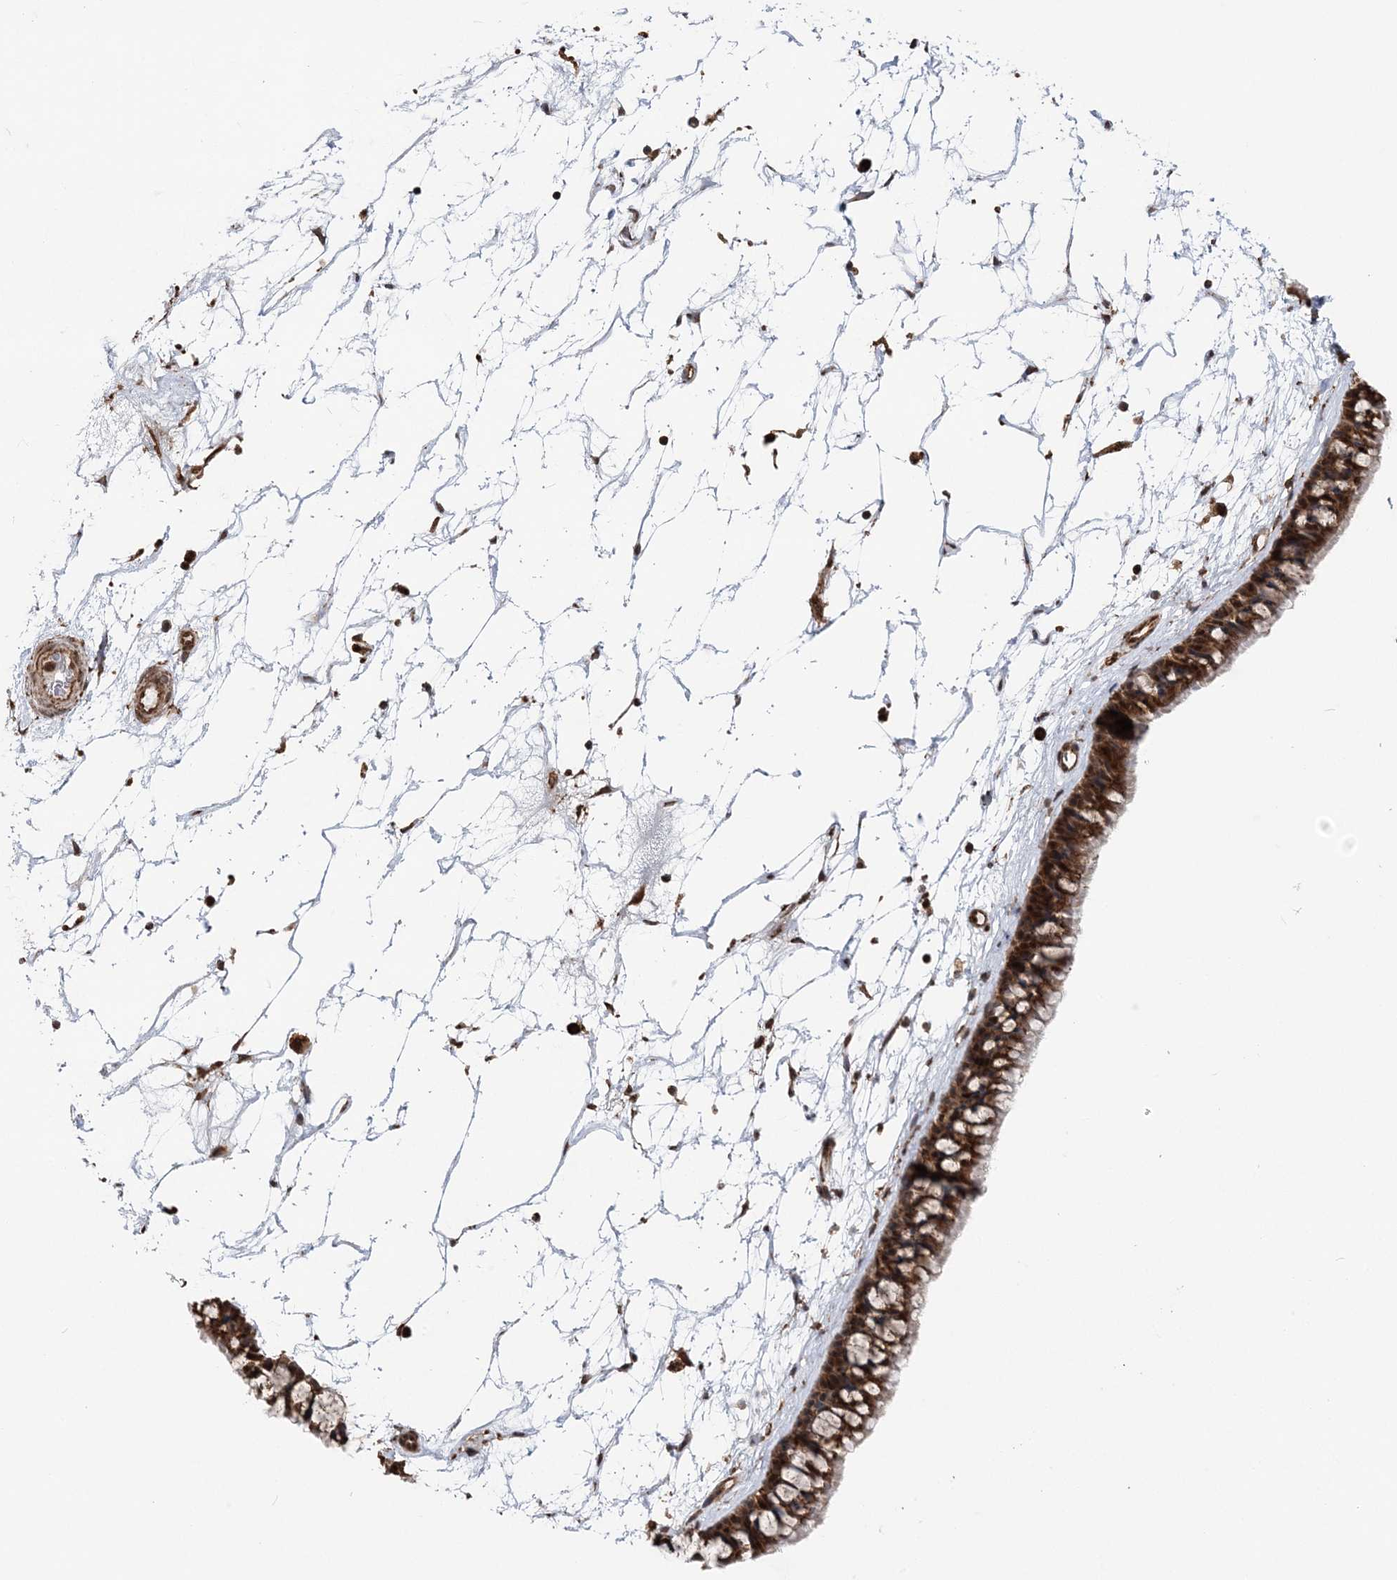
{"staining": {"intensity": "strong", "quantity": ">75%", "location": "cytoplasmic/membranous"}, "tissue": "nasopharynx", "cell_type": "Respiratory epithelial cells", "image_type": "normal", "snomed": [{"axis": "morphology", "description": "Normal tissue, NOS"}, {"axis": "topography", "description": "Nasopharynx"}], "caption": "This is an image of immunohistochemistry staining of normal nasopharynx, which shows strong staining in the cytoplasmic/membranous of respiratory epithelial cells.", "gene": "PCBP1", "patient": {"sex": "male", "age": 64}}